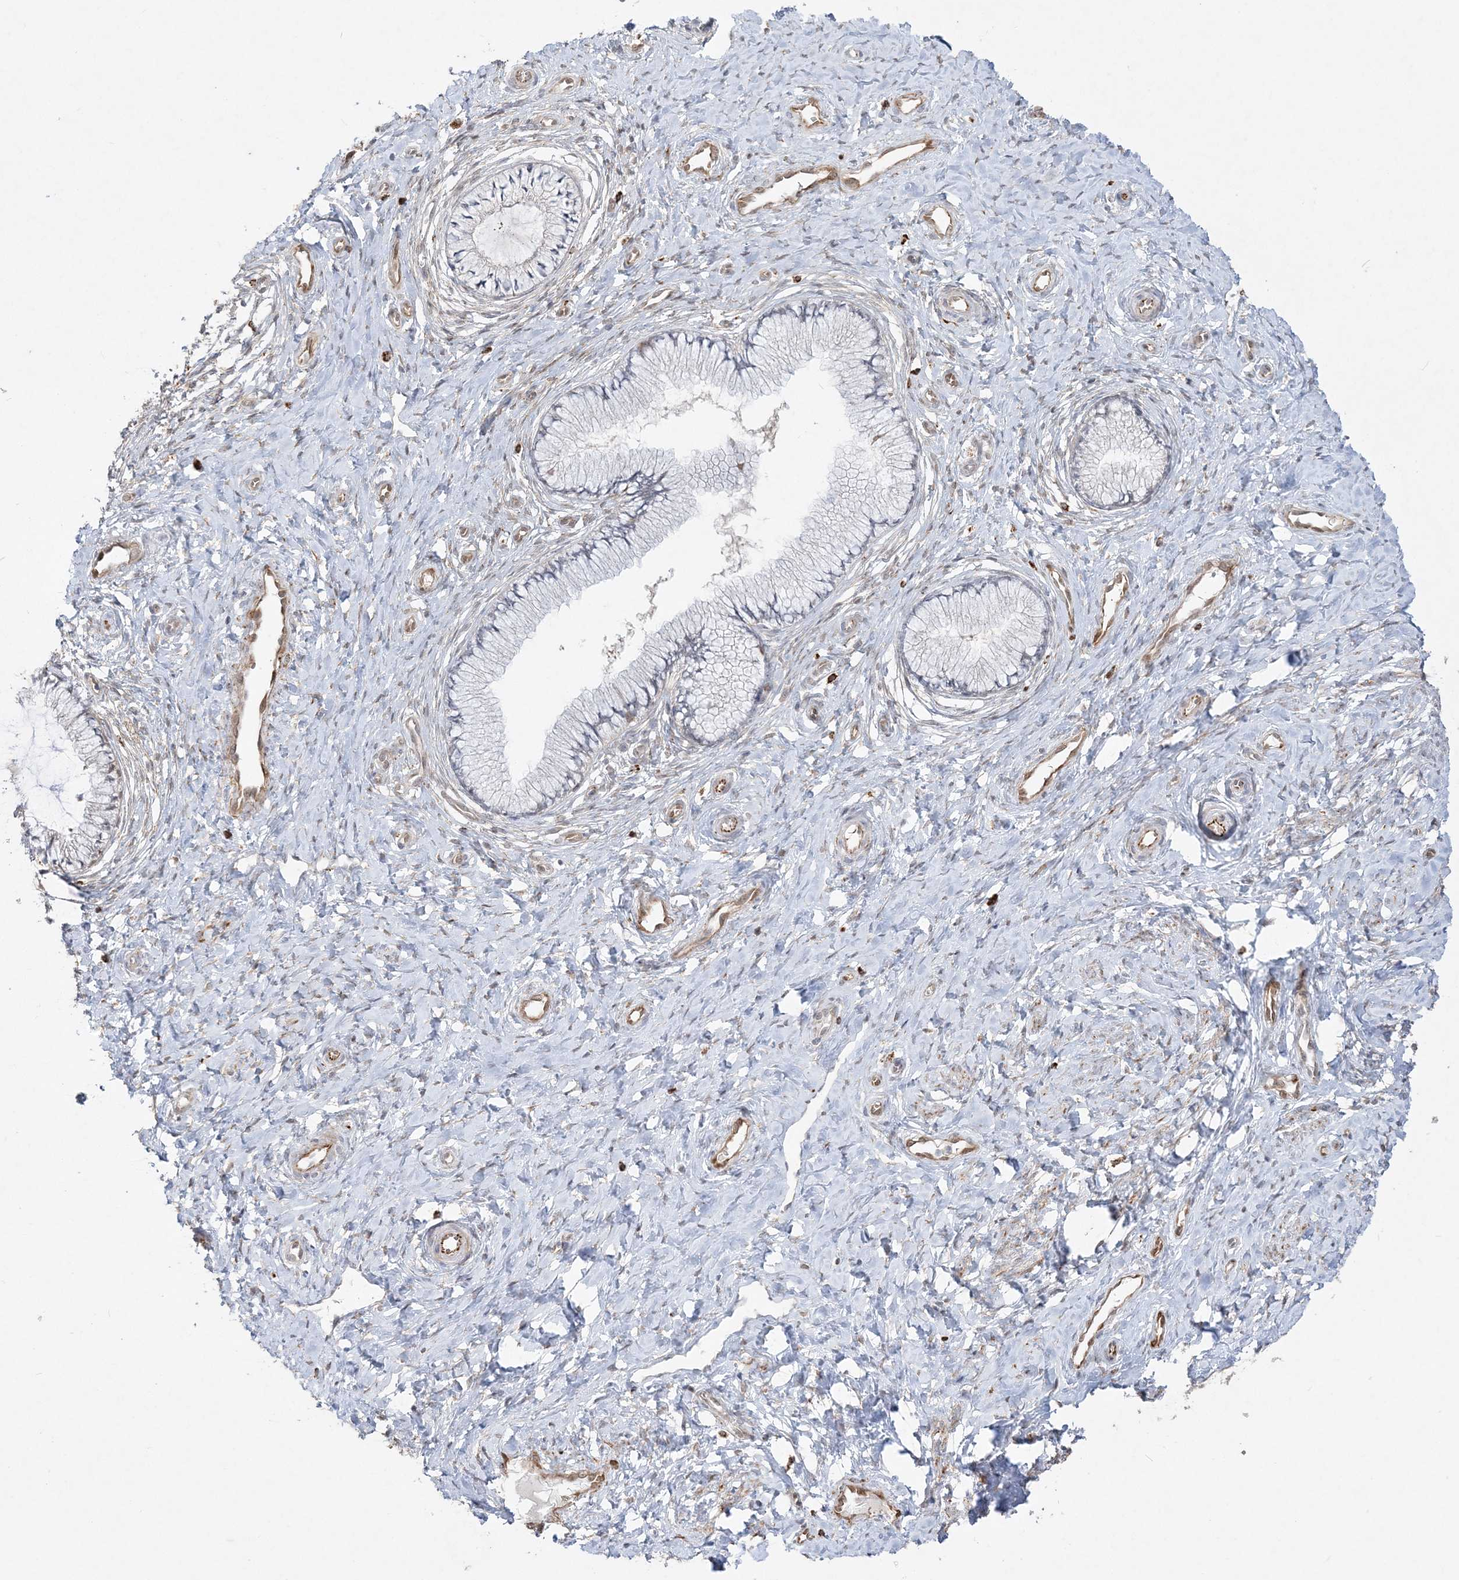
{"staining": {"intensity": "negative", "quantity": "none", "location": "none"}, "tissue": "cervix", "cell_type": "Glandular cells", "image_type": "normal", "snomed": [{"axis": "morphology", "description": "Normal tissue, NOS"}, {"axis": "topography", "description": "Cervix"}], "caption": "This is an immunohistochemistry (IHC) image of normal cervix. There is no expression in glandular cells.", "gene": "INPP1", "patient": {"sex": "female", "age": 36}}